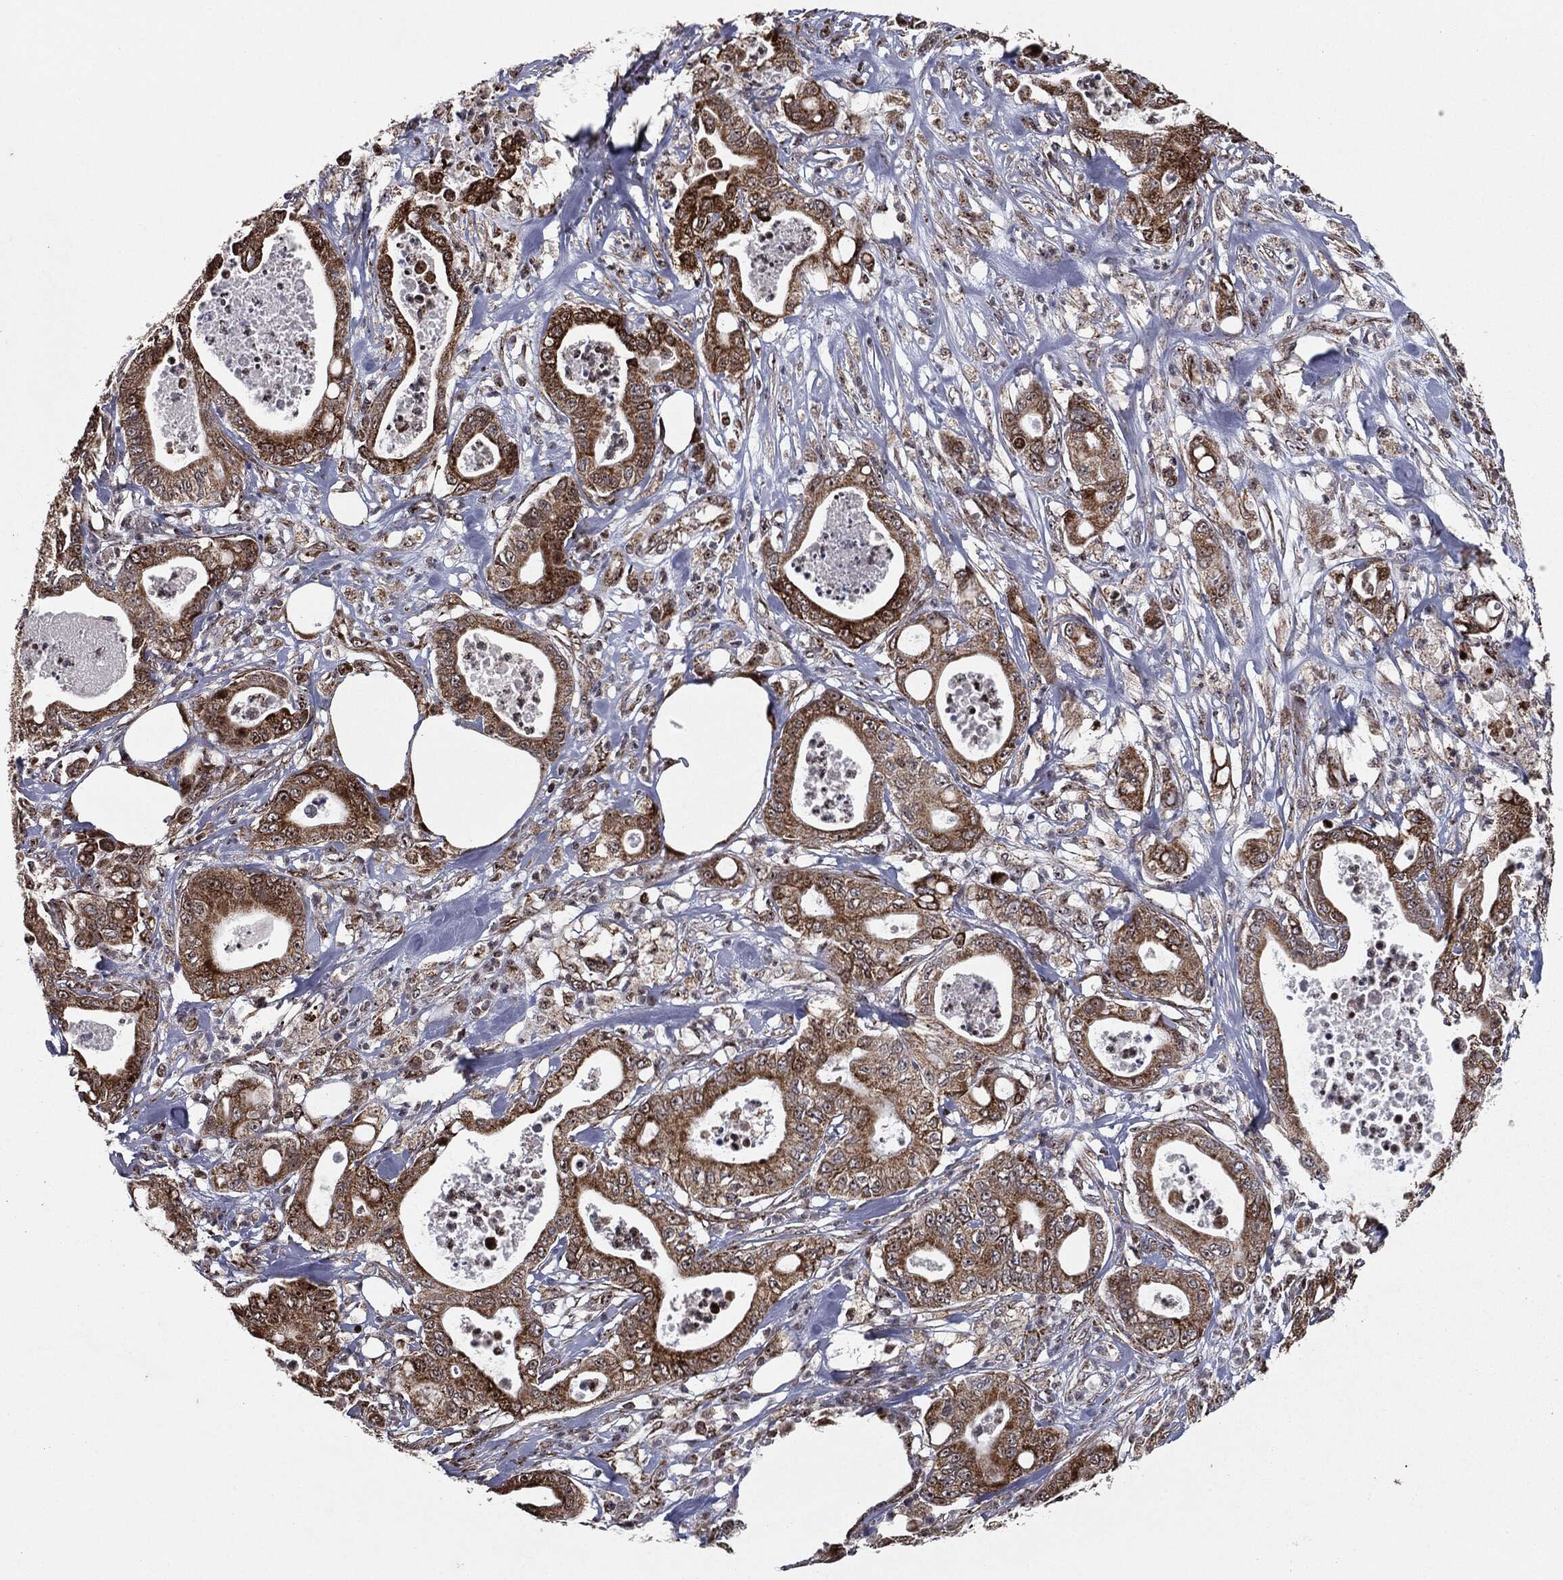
{"staining": {"intensity": "moderate", "quantity": ">75%", "location": "cytoplasmic/membranous"}, "tissue": "pancreatic cancer", "cell_type": "Tumor cells", "image_type": "cancer", "snomed": [{"axis": "morphology", "description": "Adenocarcinoma, NOS"}, {"axis": "topography", "description": "Pancreas"}], "caption": "Brown immunohistochemical staining in pancreatic cancer (adenocarcinoma) shows moderate cytoplasmic/membranous staining in approximately >75% of tumor cells.", "gene": "CHCHD2", "patient": {"sex": "male", "age": 71}}